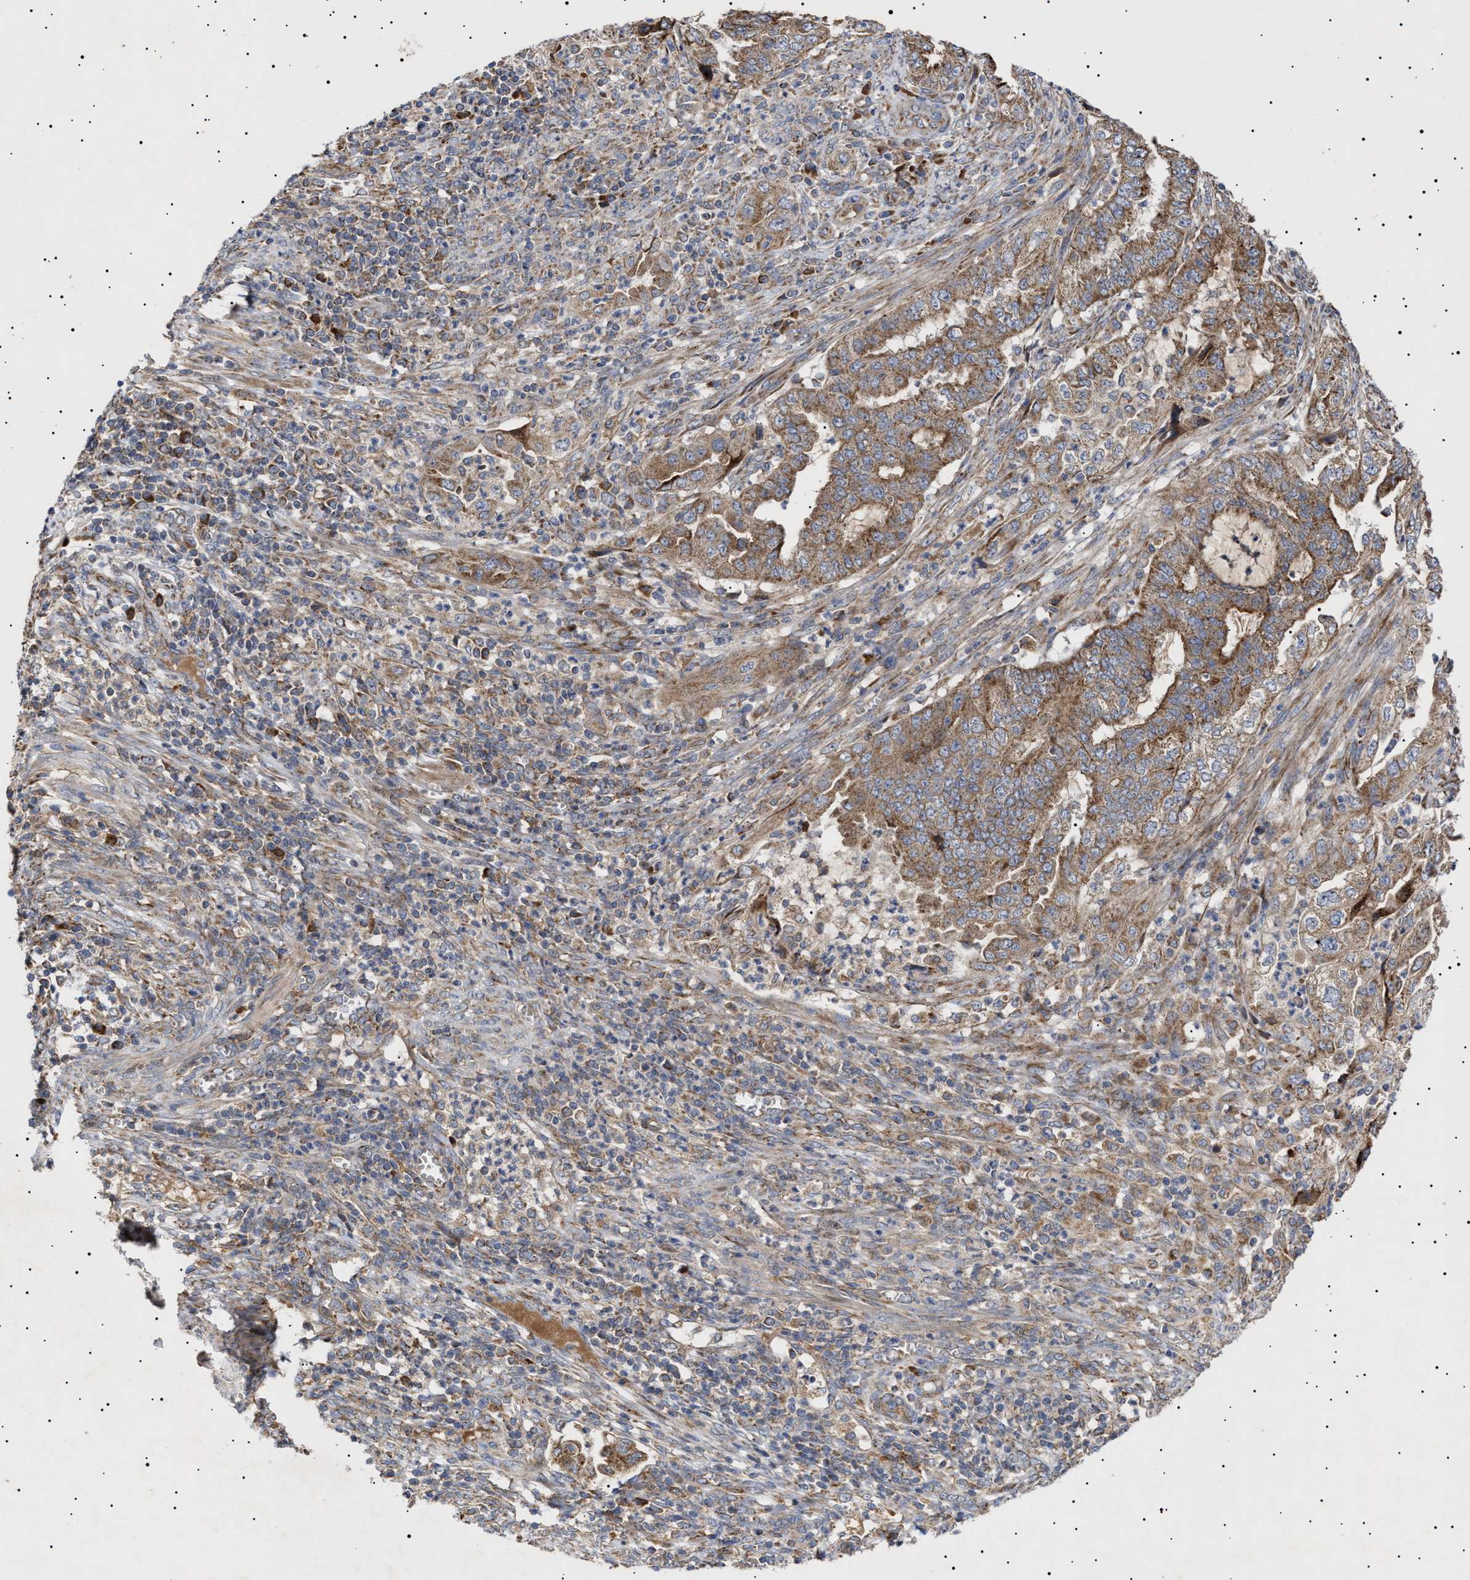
{"staining": {"intensity": "moderate", "quantity": ">75%", "location": "cytoplasmic/membranous"}, "tissue": "endometrial cancer", "cell_type": "Tumor cells", "image_type": "cancer", "snomed": [{"axis": "morphology", "description": "Adenocarcinoma, NOS"}, {"axis": "topography", "description": "Endometrium"}], "caption": "Immunohistochemistry photomicrograph of neoplastic tissue: human endometrial cancer stained using IHC displays medium levels of moderate protein expression localized specifically in the cytoplasmic/membranous of tumor cells, appearing as a cytoplasmic/membranous brown color.", "gene": "MRPL10", "patient": {"sex": "female", "age": 51}}